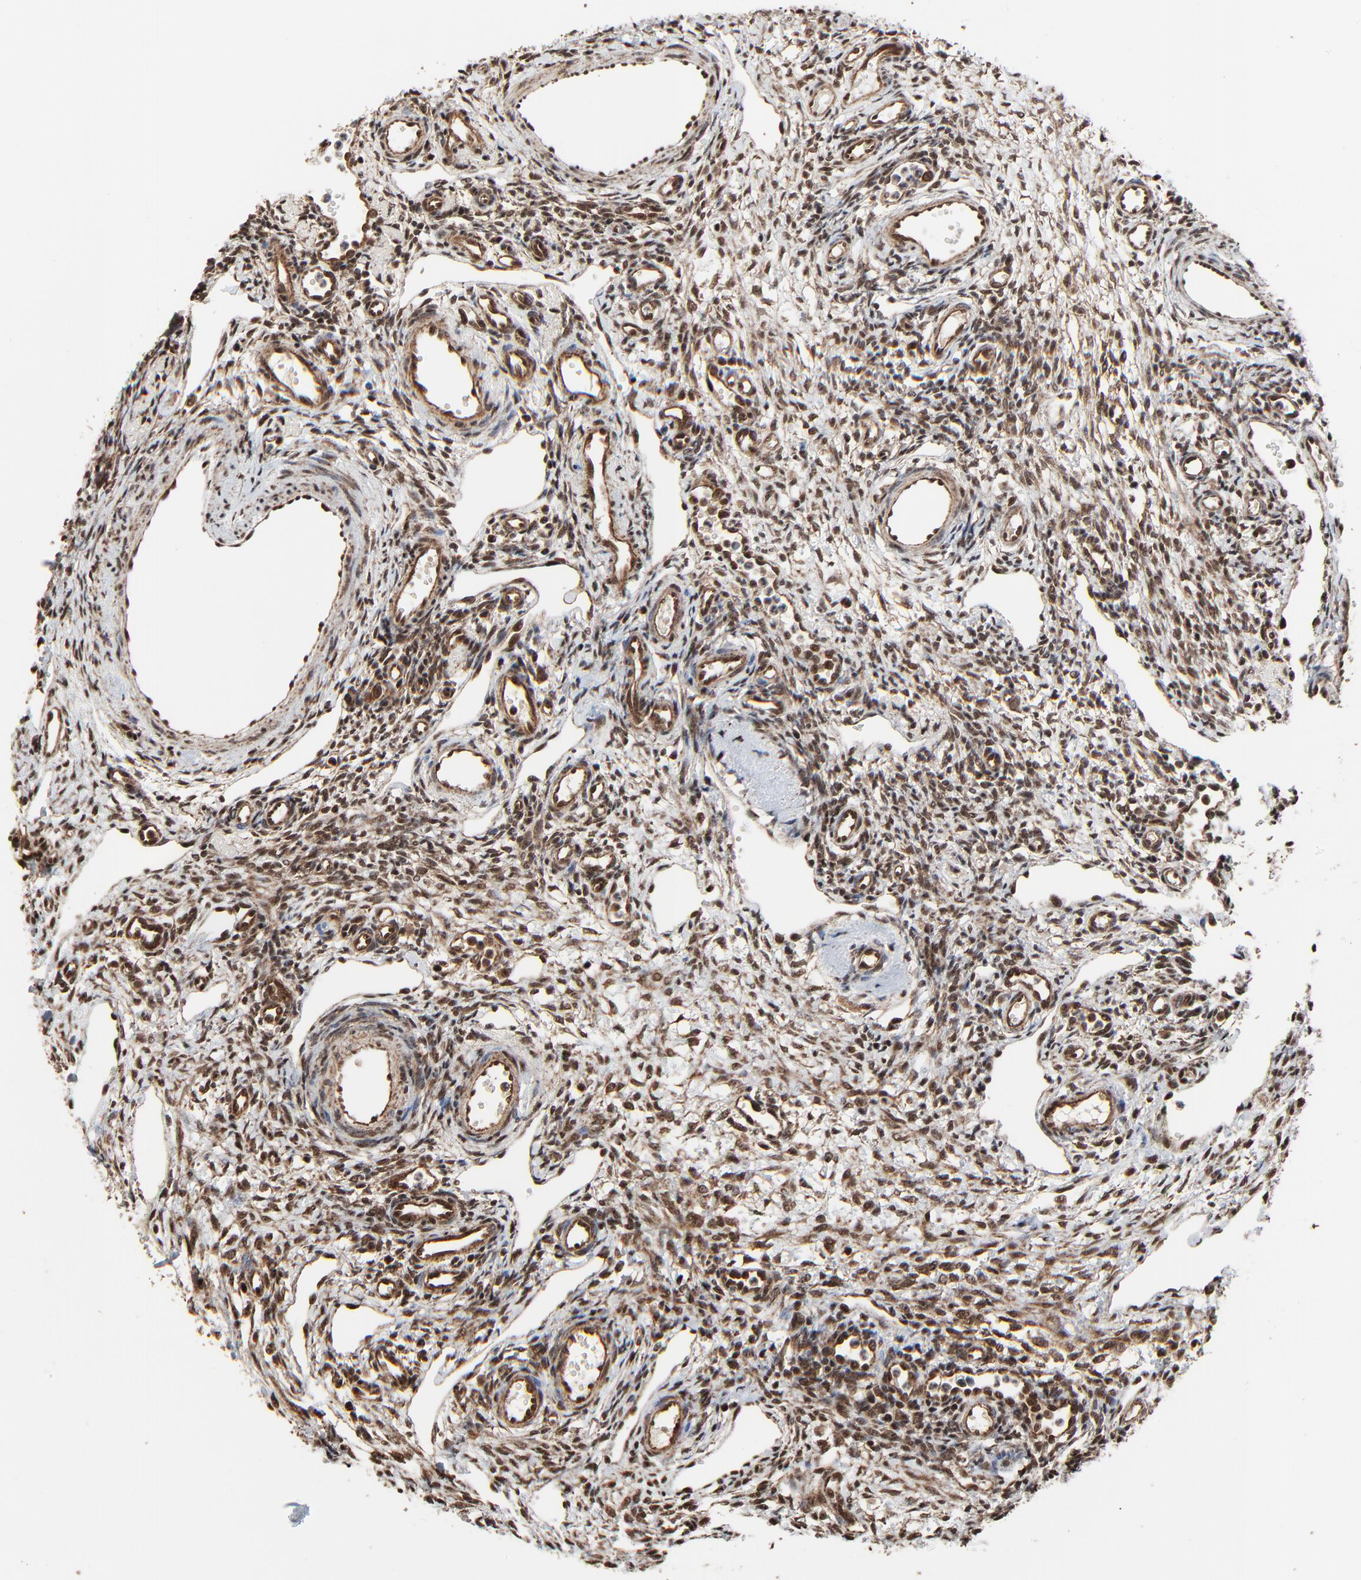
{"staining": {"intensity": "strong", "quantity": ">75%", "location": "cytoplasmic/membranous"}, "tissue": "ovary", "cell_type": "Follicle cells", "image_type": "normal", "snomed": [{"axis": "morphology", "description": "Normal tissue, NOS"}, {"axis": "topography", "description": "Ovary"}], "caption": "Immunohistochemistry (IHC) (DAB (3,3'-diaminobenzidine)) staining of unremarkable human ovary displays strong cytoplasmic/membranous protein staining in about >75% of follicle cells.", "gene": "RHOJ", "patient": {"sex": "female", "age": 33}}